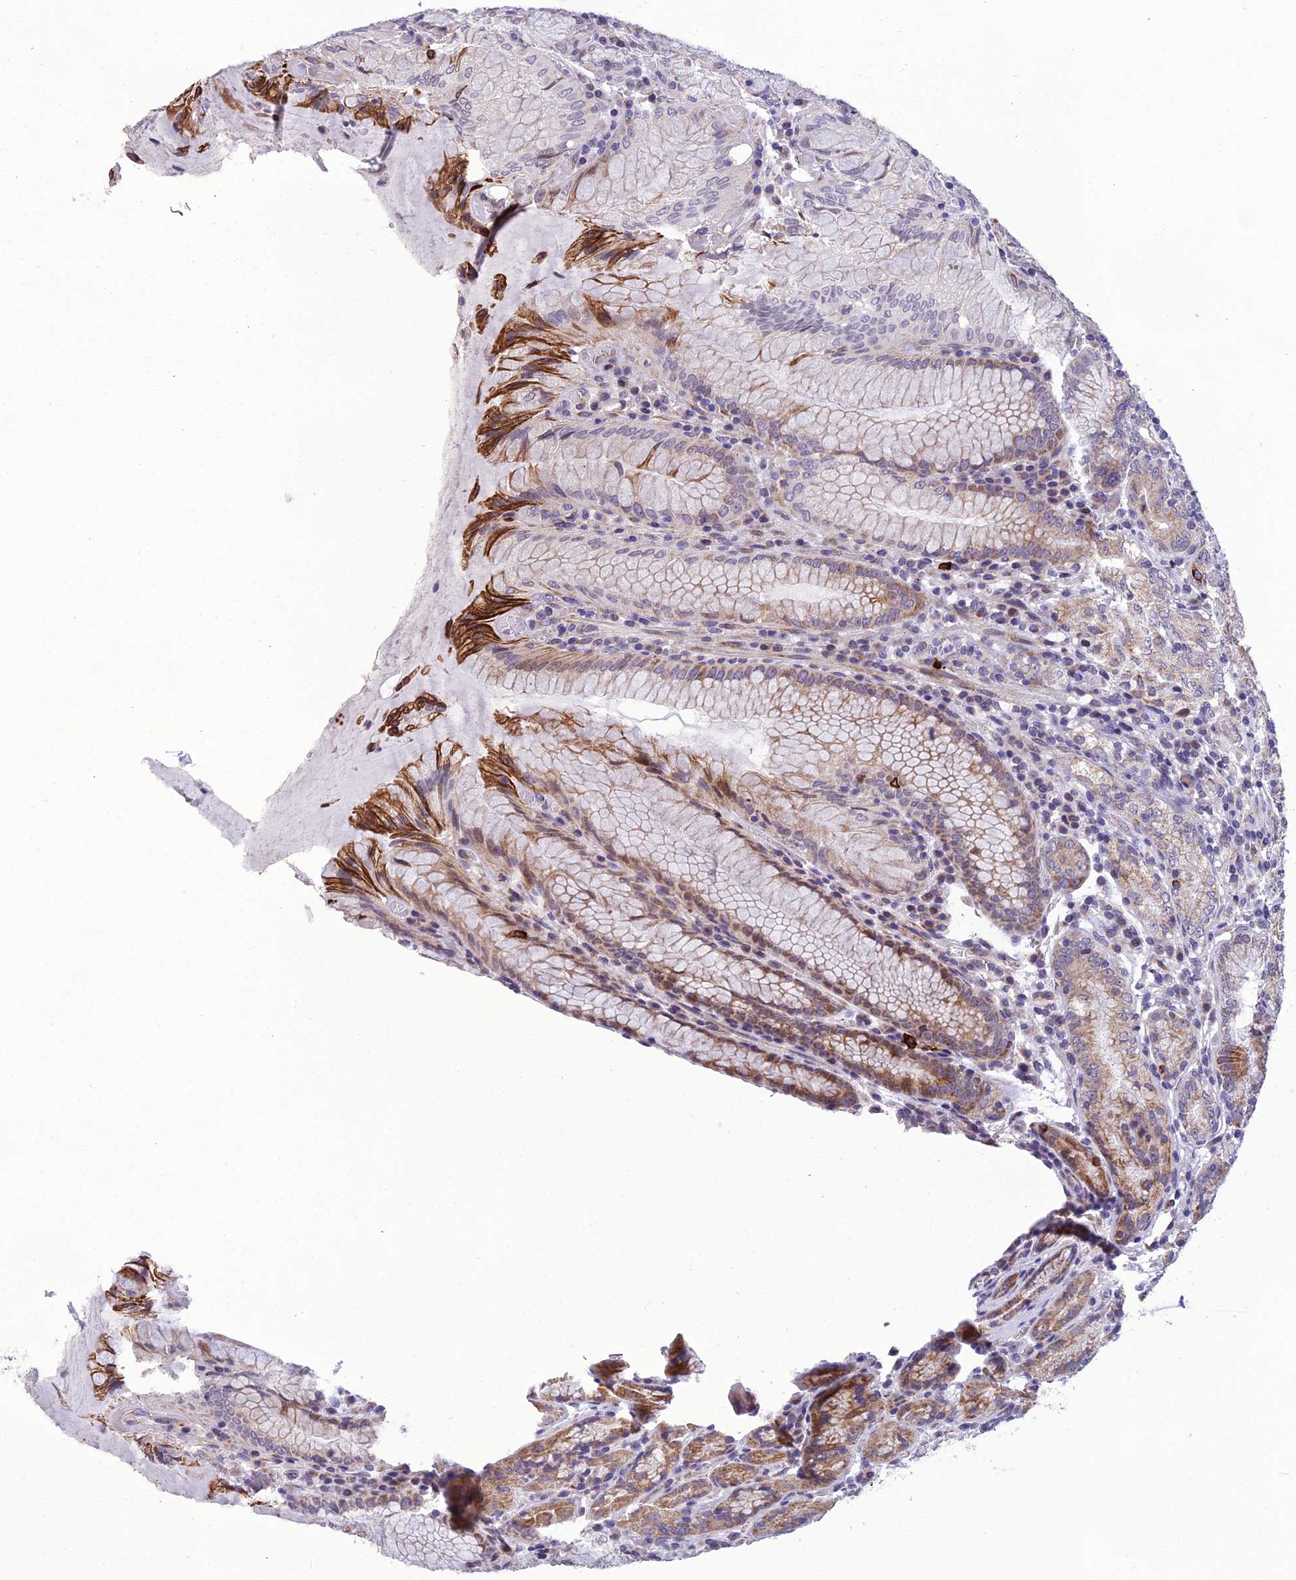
{"staining": {"intensity": "strong", "quantity": "<25%", "location": "cytoplasmic/membranous"}, "tissue": "stomach", "cell_type": "Glandular cells", "image_type": "normal", "snomed": [{"axis": "morphology", "description": "Normal tissue, NOS"}, {"axis": "topography", "description": "Stomach, upper"}, {"axis": "topography", "description": "Stomach, lower"}], "caption": "Protein expression analysis of benign human stomach reveals strong cytoplasmic/membranous positivity in approximately <25% of glandular cells. (IHC, brightfield microscopy, high magnification).", "gene": "NODAL", "patient": {"sex": "female", "age": 76}}